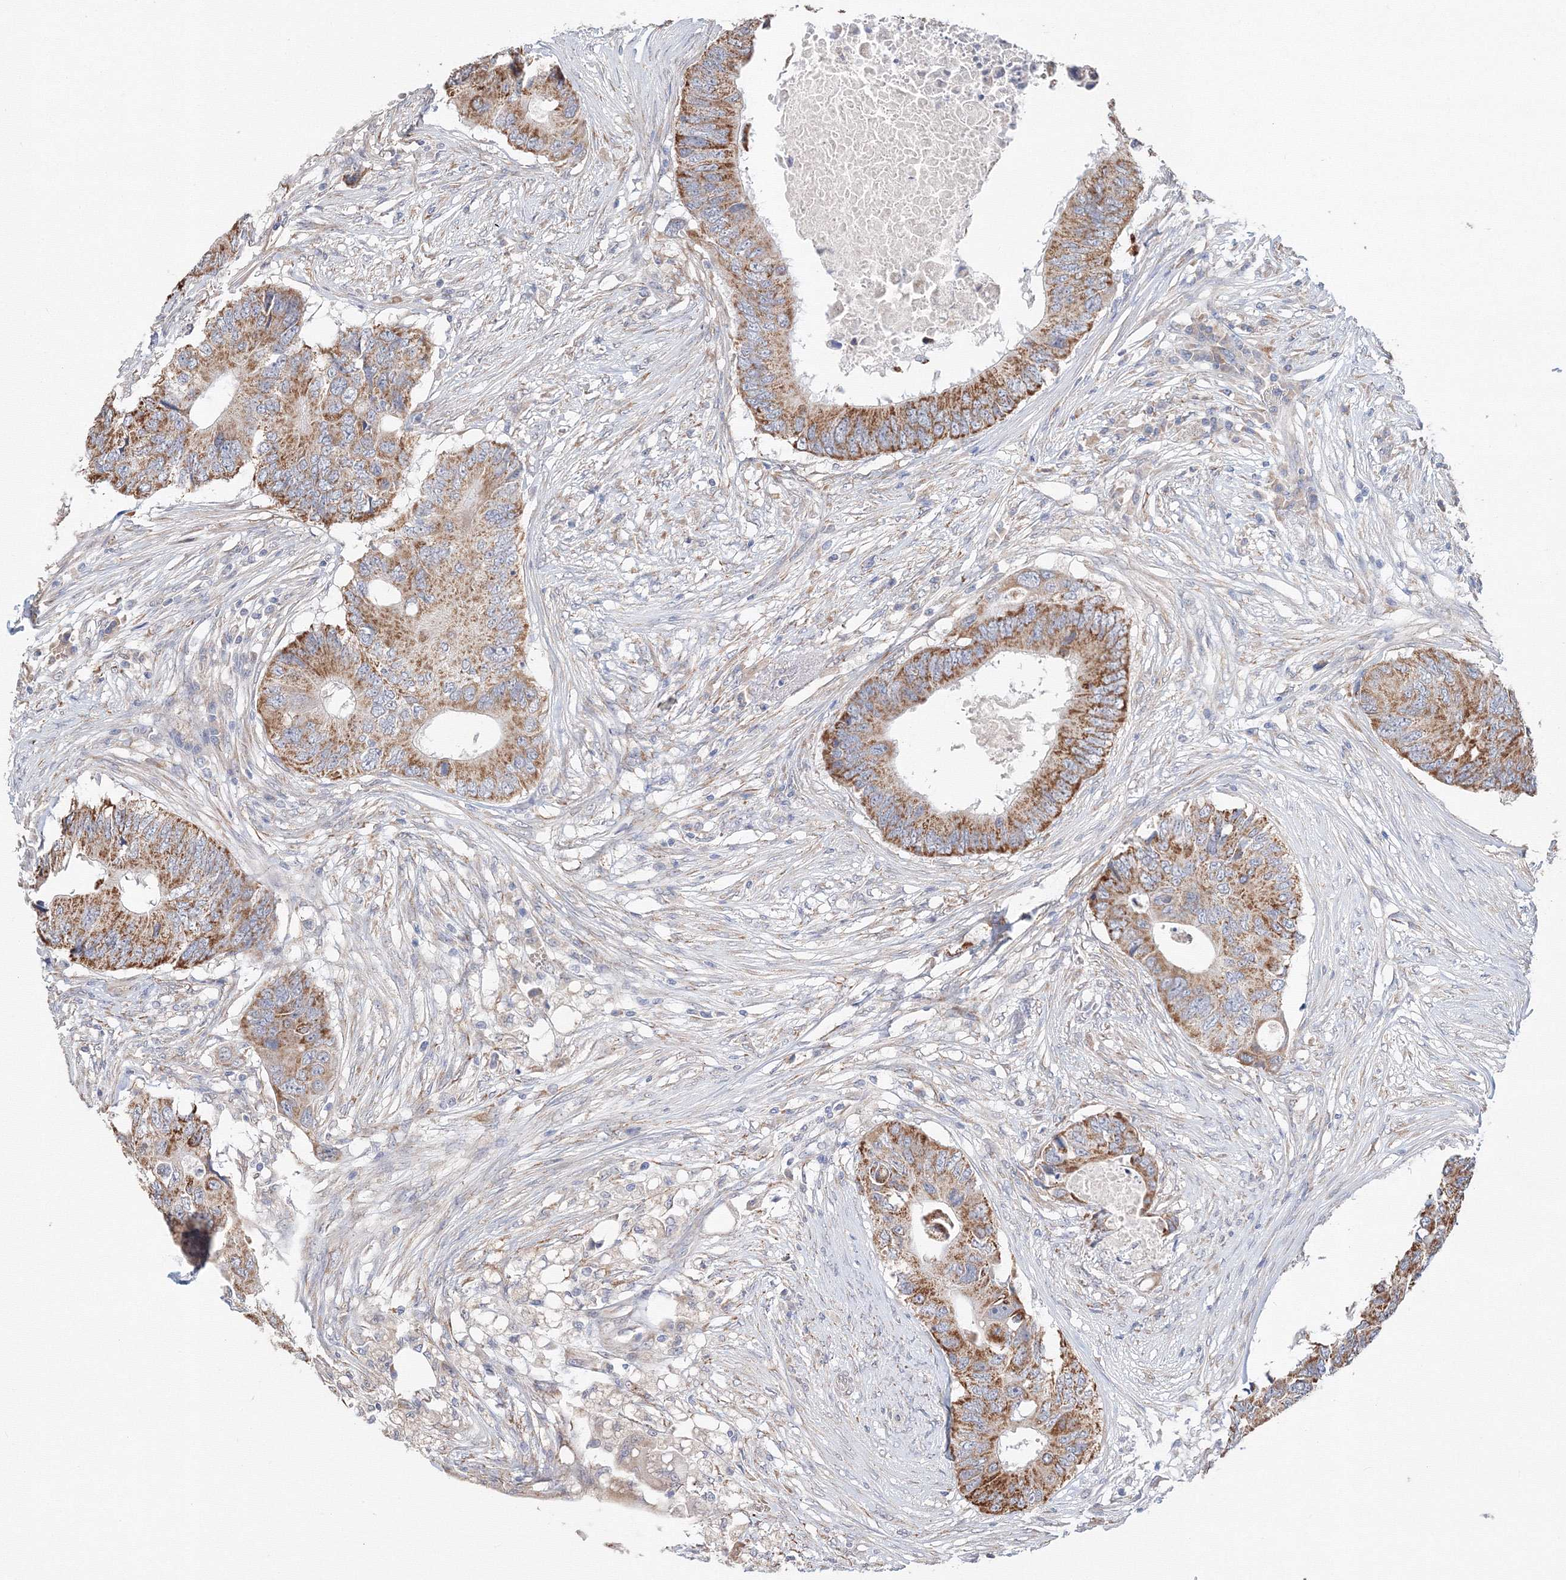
{"staining": {"intensity": "moderate", "quantity": ">75%", "location": "cytoplasmic/membranous"}, "tissue": "colorectal cancer", "cell_type": "Tumor cells", "image_type": "cancer", "snomed": [{"axis": "morphology", "description": "Adenocarcinoma, NOS"}, {"axis": "topography", "description": "Colon"}], "caption": "DAB (3,3'-diaminobenzidine) immunohistochemical staining of colorectal cancer demonstrates moderate cytoplasmic/membranous protein expression in about >75% of tumor cells. (DAB (3,3'-diaminobenzidine) = brown stain, brightfield microscopy at high magnification).", "gene": "DHRS12", "patient": {"sex": "male", "age": 71}}